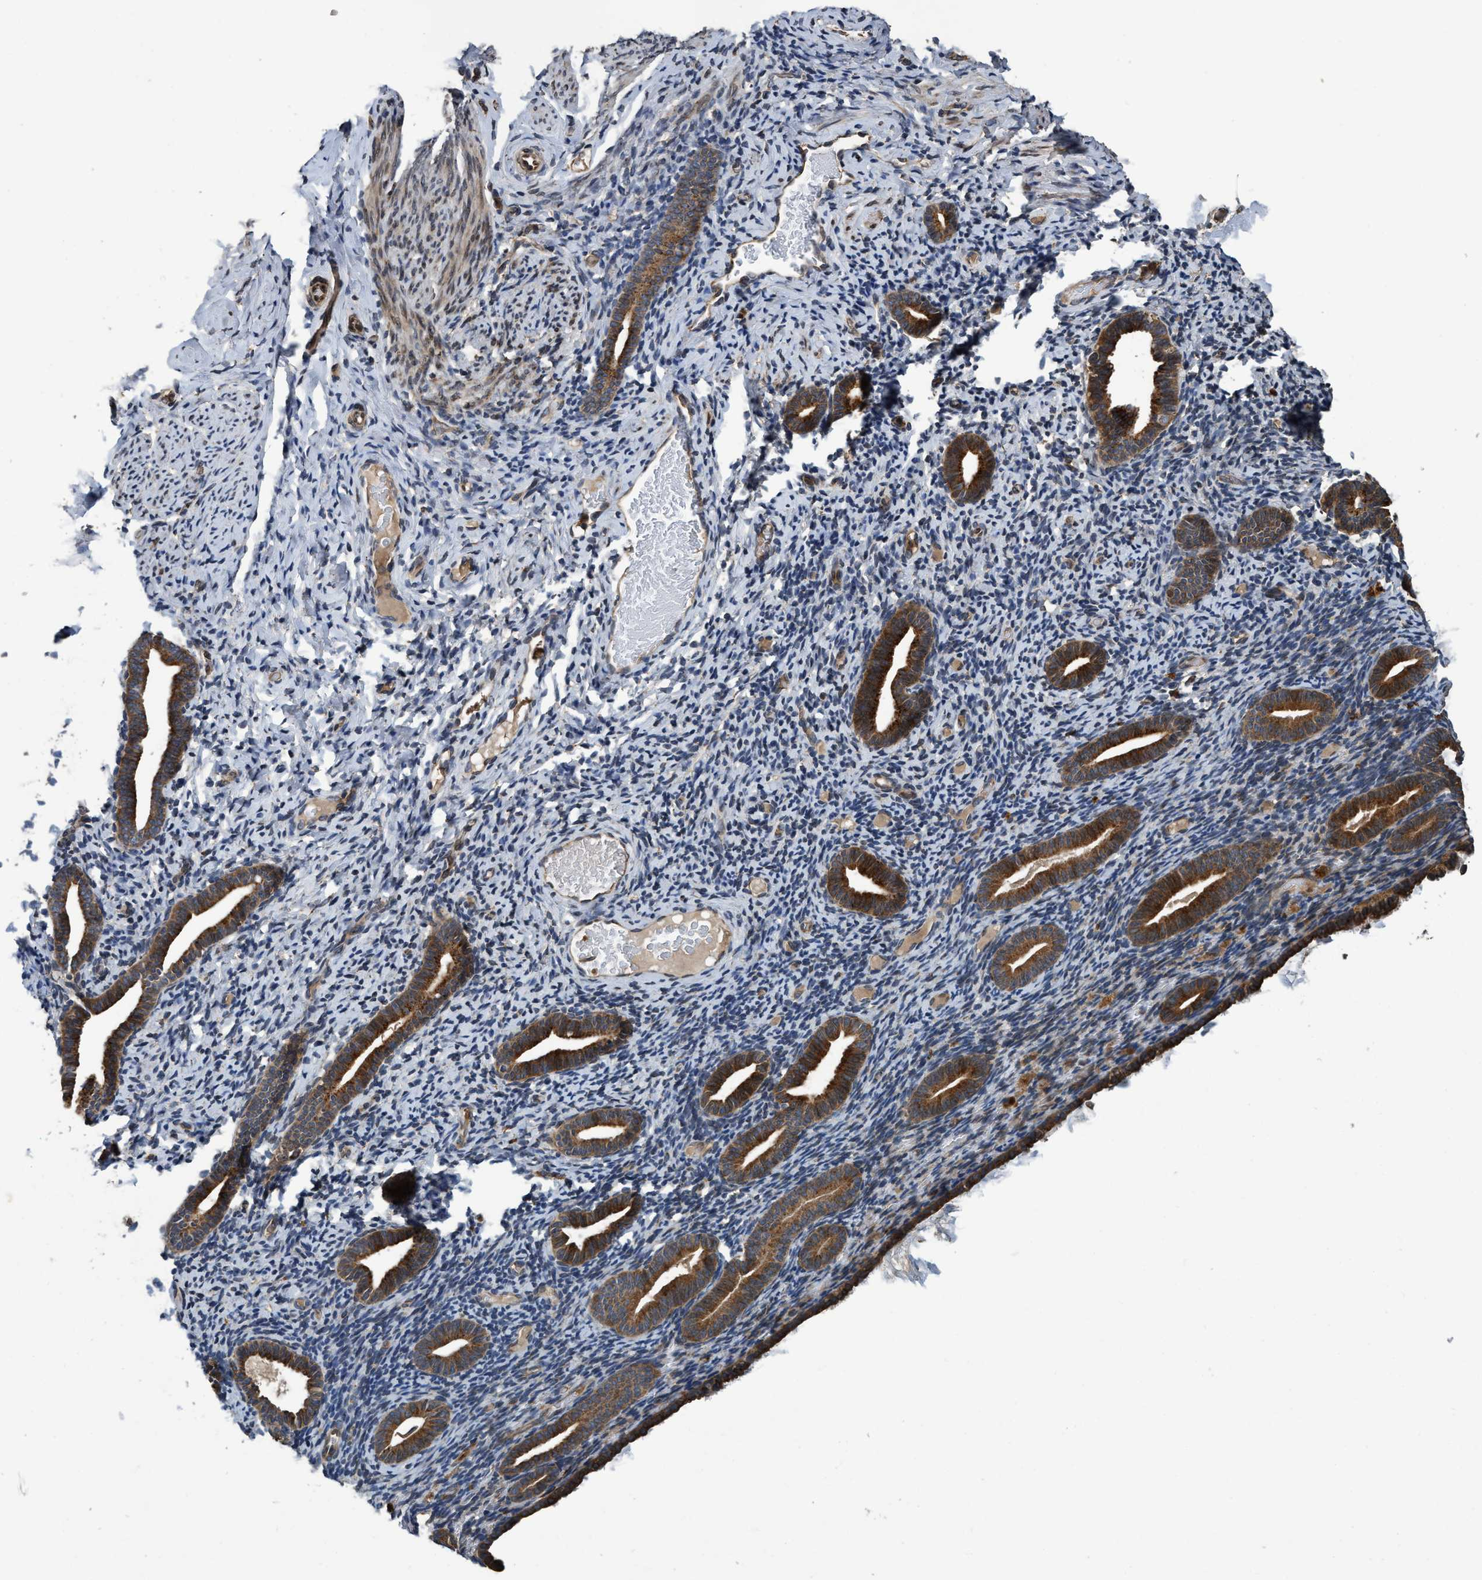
{"staining": {"intensity": "weak", "quantity": "<25%", "location": "cytoplasmic/membranous"}, "tissue": "endometrium", "cell_type": "Cells in endometrial stroma", "image_type": "normal", "snomed": [{"axis": "morphology", "description": "Normal tissue, NOS"}, {"axis": "topography", "description": "Endometrium"}], "caption": "A micrograph of endometrium stained for a protein demonstrates no brown staining in cells in endometrial stroma.", "gene": "MACC1", "patient": {"sex": "female", "age": 51}}